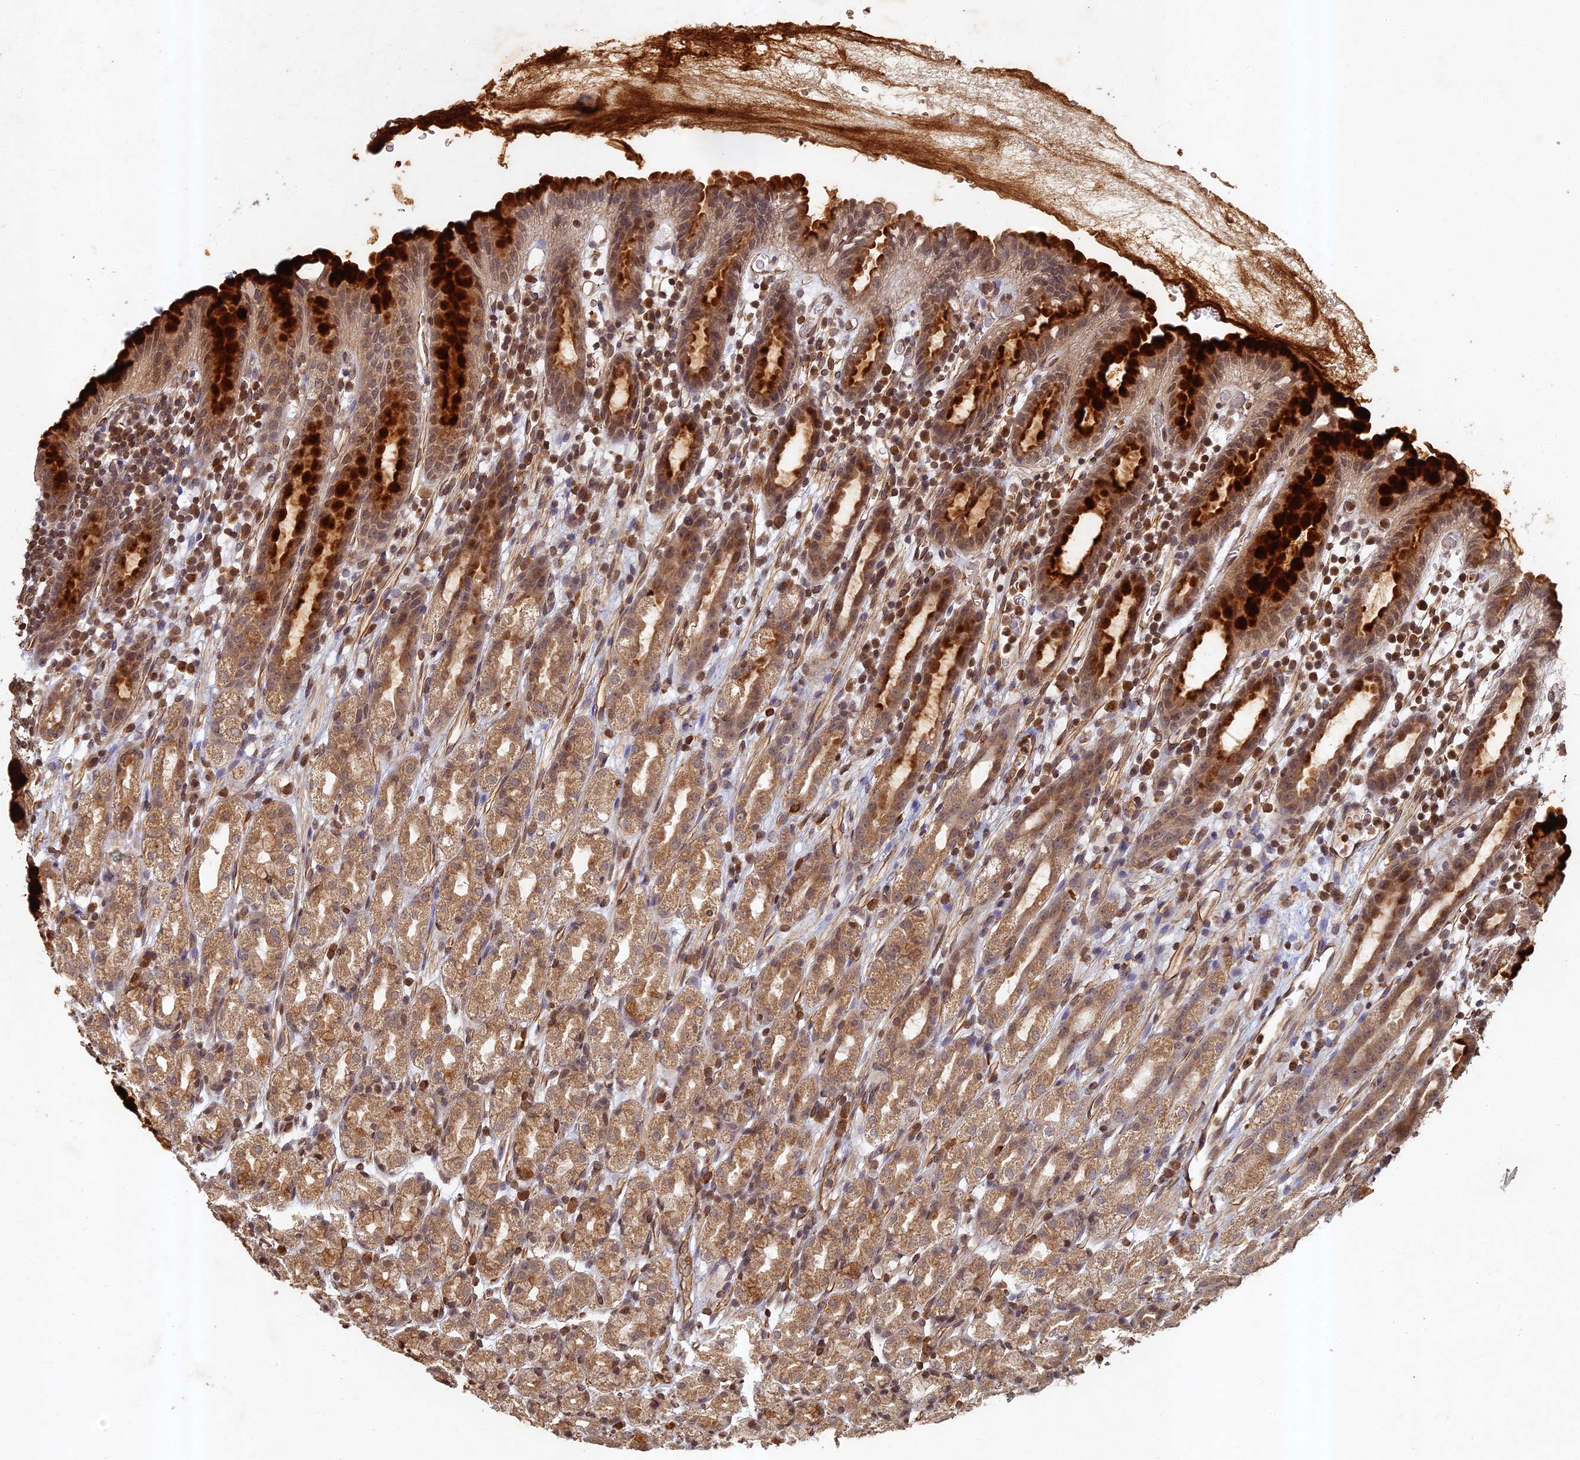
{"staining": {"intensity": "strong", "quantity": "25%-75%", "location": "cytoplasmic/membranous"}, "tissue": "stomach", "cell_type": "Glandular cells", "image_type": "normal", "snomed": [{"axis": "morphology", "description": "Normal tissue, NOS"}, {"axis": "topography", "description": "Stomach, upper"}], "caption": "A high amount of strong cytoplasmic/membranous positivity is appreciated in approximately 25%-75% of glandular cells in benign stomach.", "gene": "ABCB10", "patient": {"sex": "male", "age": 47}}